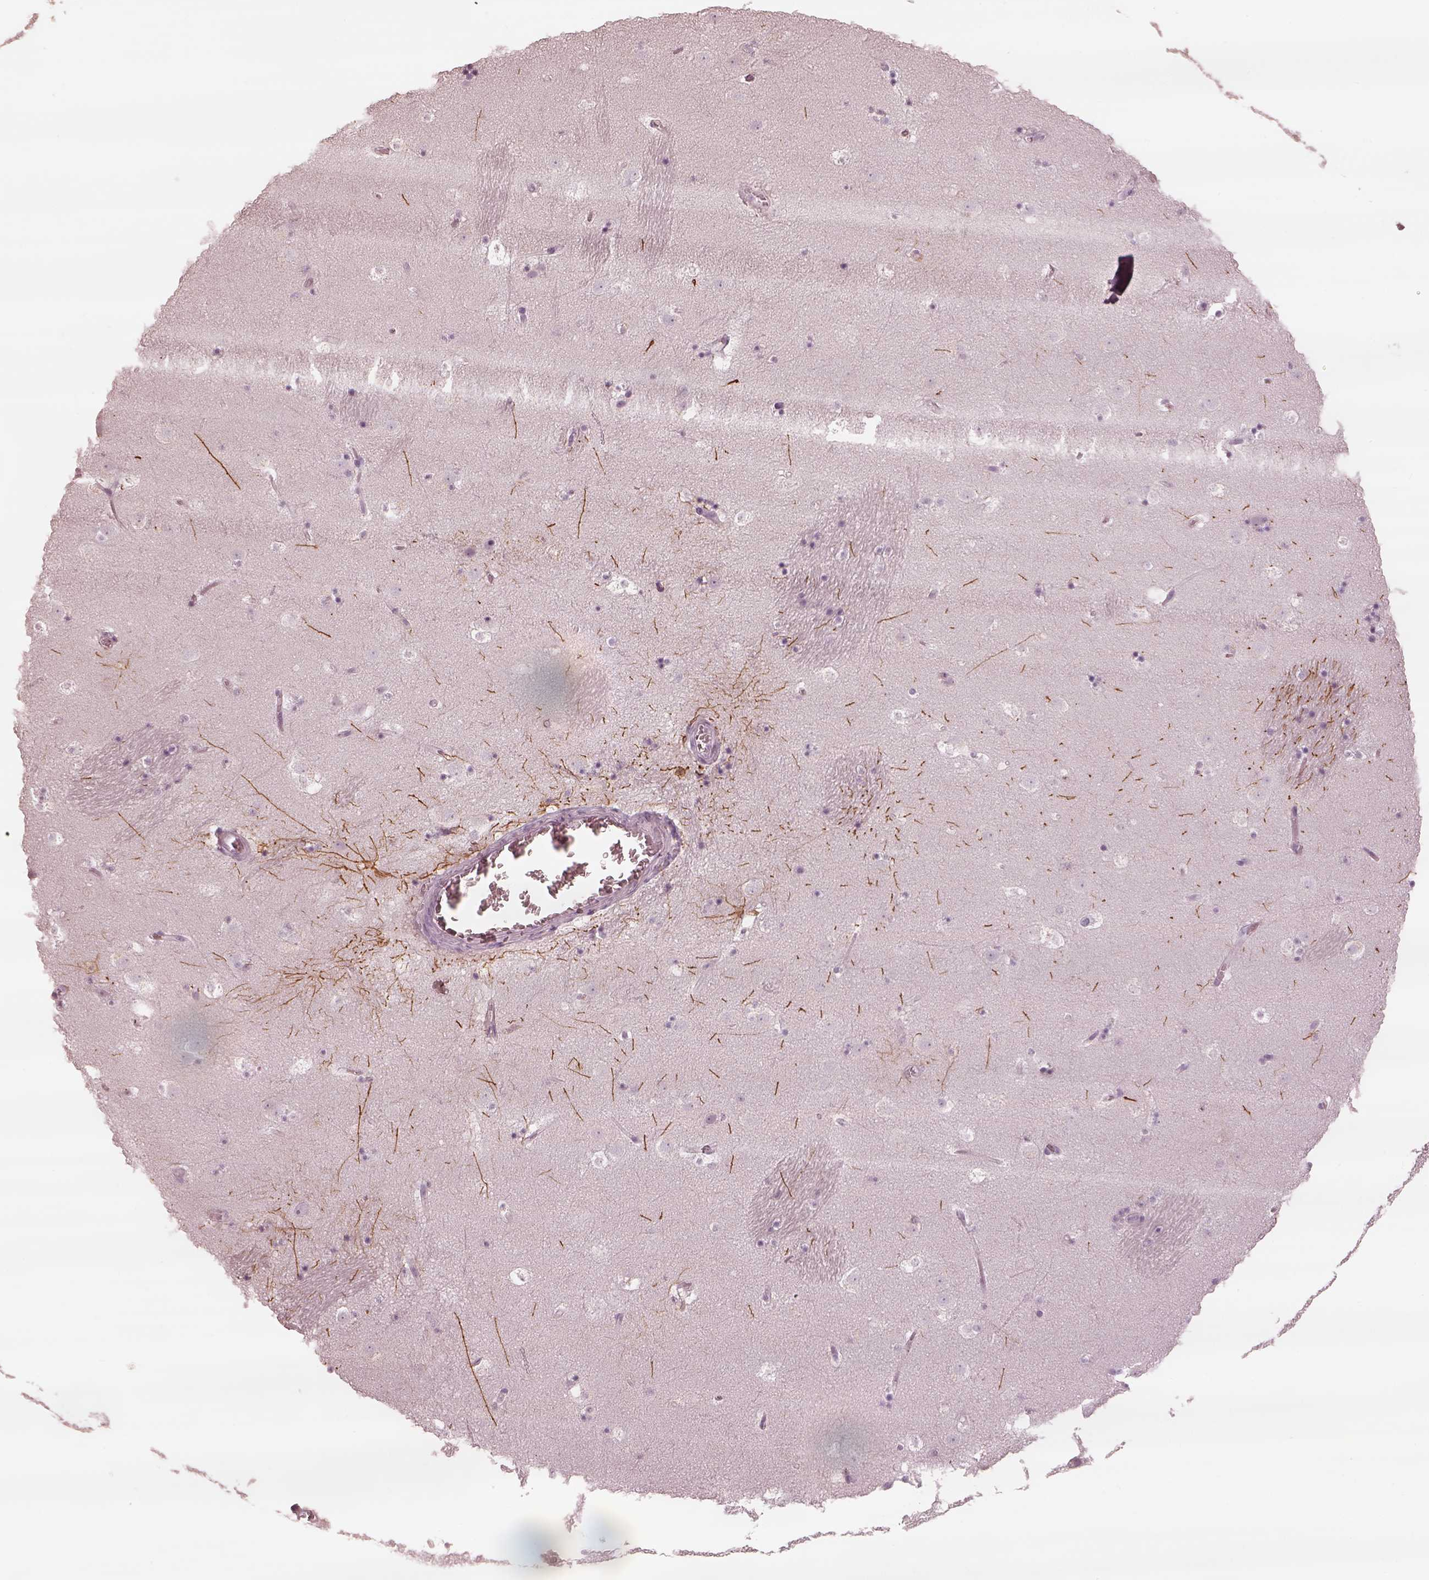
{"staining": {"intensity": "moderate", "quantity": "<25%", "location": "cytoplasmic/membranous"}, "tissue": "caudate", "cell_type": "Glial cells", "image_type": "normal", "snomed": [{"axis": "morphology", "description": "Normal tissue, NOS"}, {"axis": "topography", "description": "Lateral ventricle wall"}], "caption": "Moderate cytoplasmic/membranous expression for a protein is appreciated in about <25% of glial cells of unremarkable caudate using immunohistochemistry (IHC).", "gene": "MIA", "patient": {"sex": "male", "age": 37}}